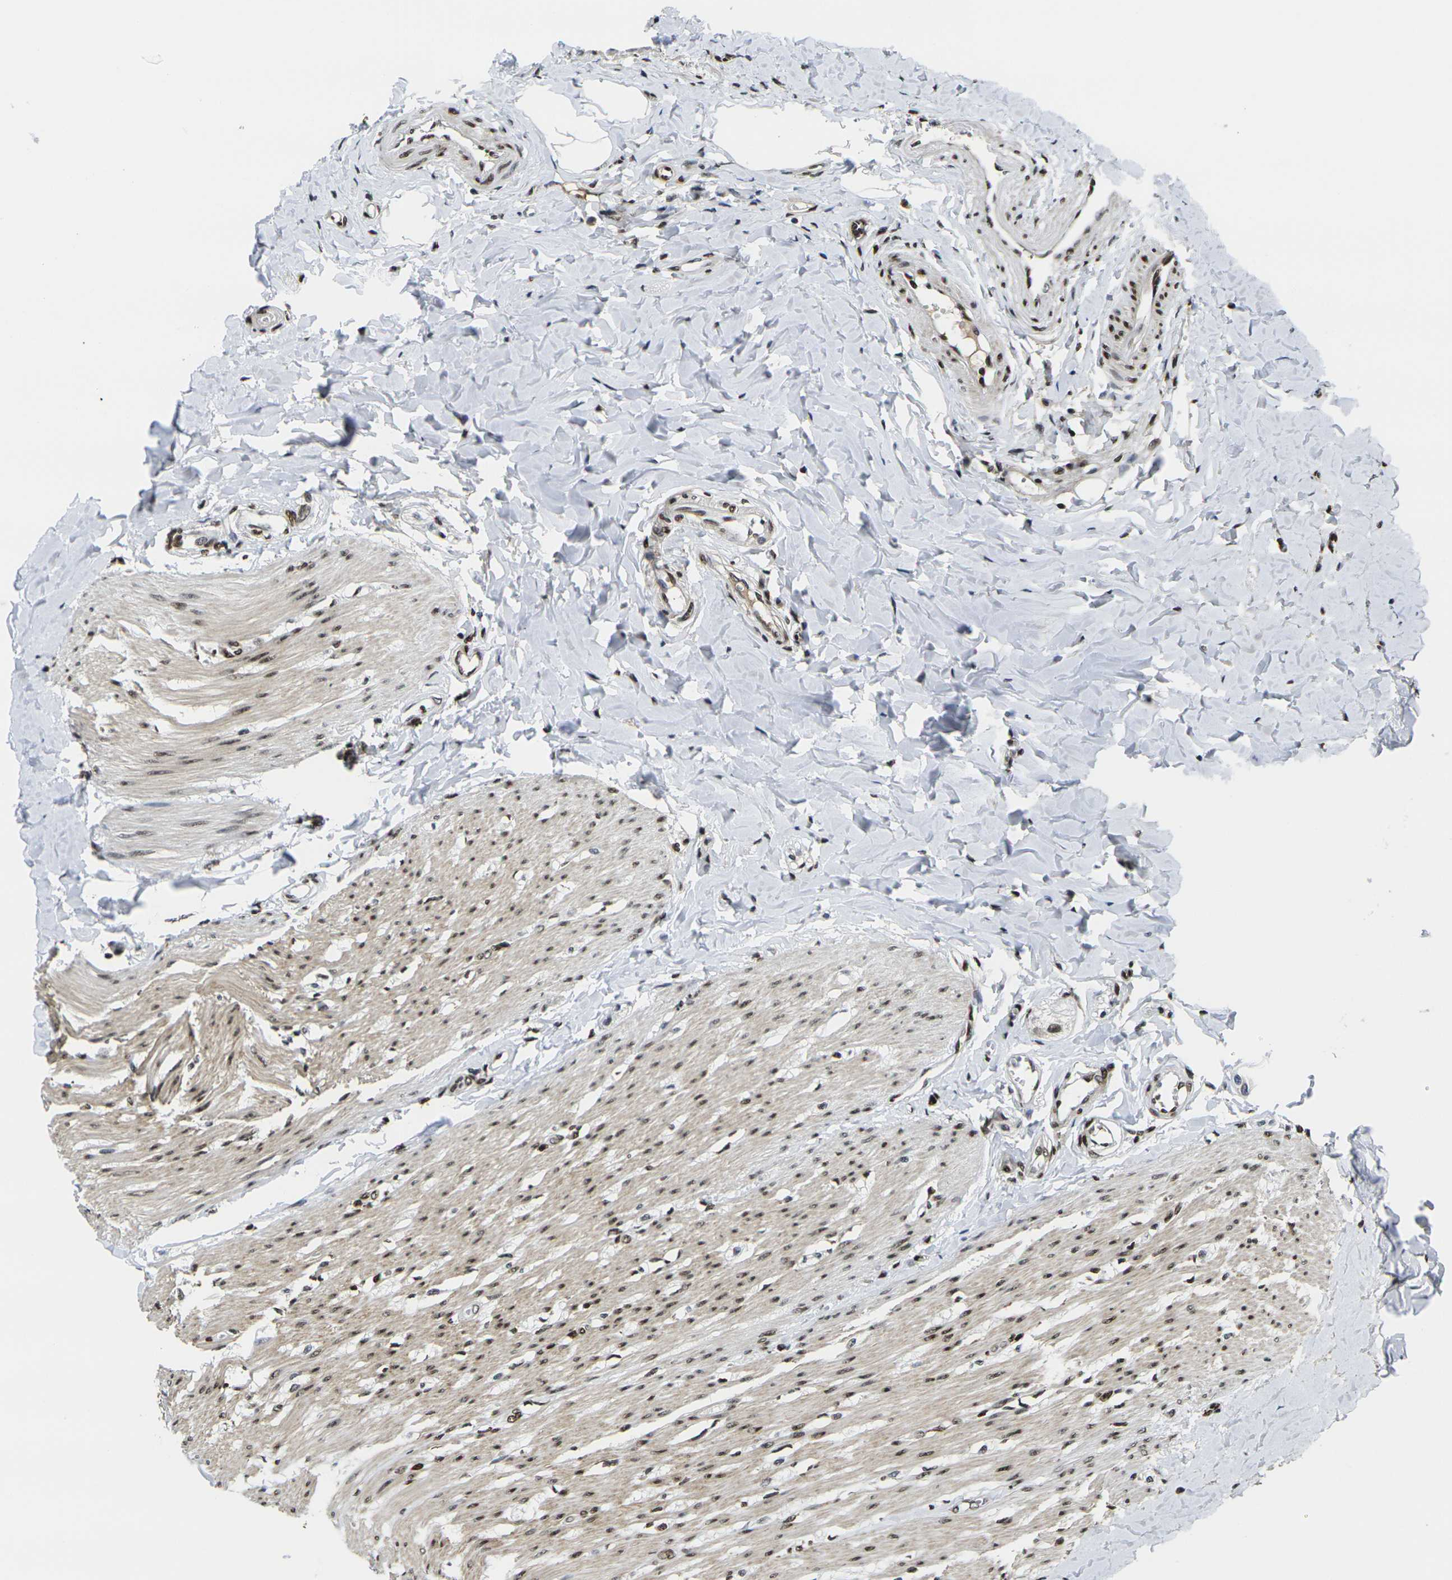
{"staining": {"intensity": "strong", "quantity": ">75%", "location": "nuclear"}, "tissue": "colon", "cell_type": "Endothelial cells", "image_type": "normal", "snomed": [{"axis": "morphology", "description": "Normal tissue, NOS"}, {"axis": "morphology", "description": "Adenocarcinoma, NOS"}, {"axis": "topography", "description": "Colon"}, {"axis": "topography", "description": "Peripheral nerve tissue"}], "caption": "The image displays staining of benign colon, revealing strong nuclear protein expression (brown color) within endothelial cells.", "gene": "H1", "patient": {"sex": "male", "age": 14}}